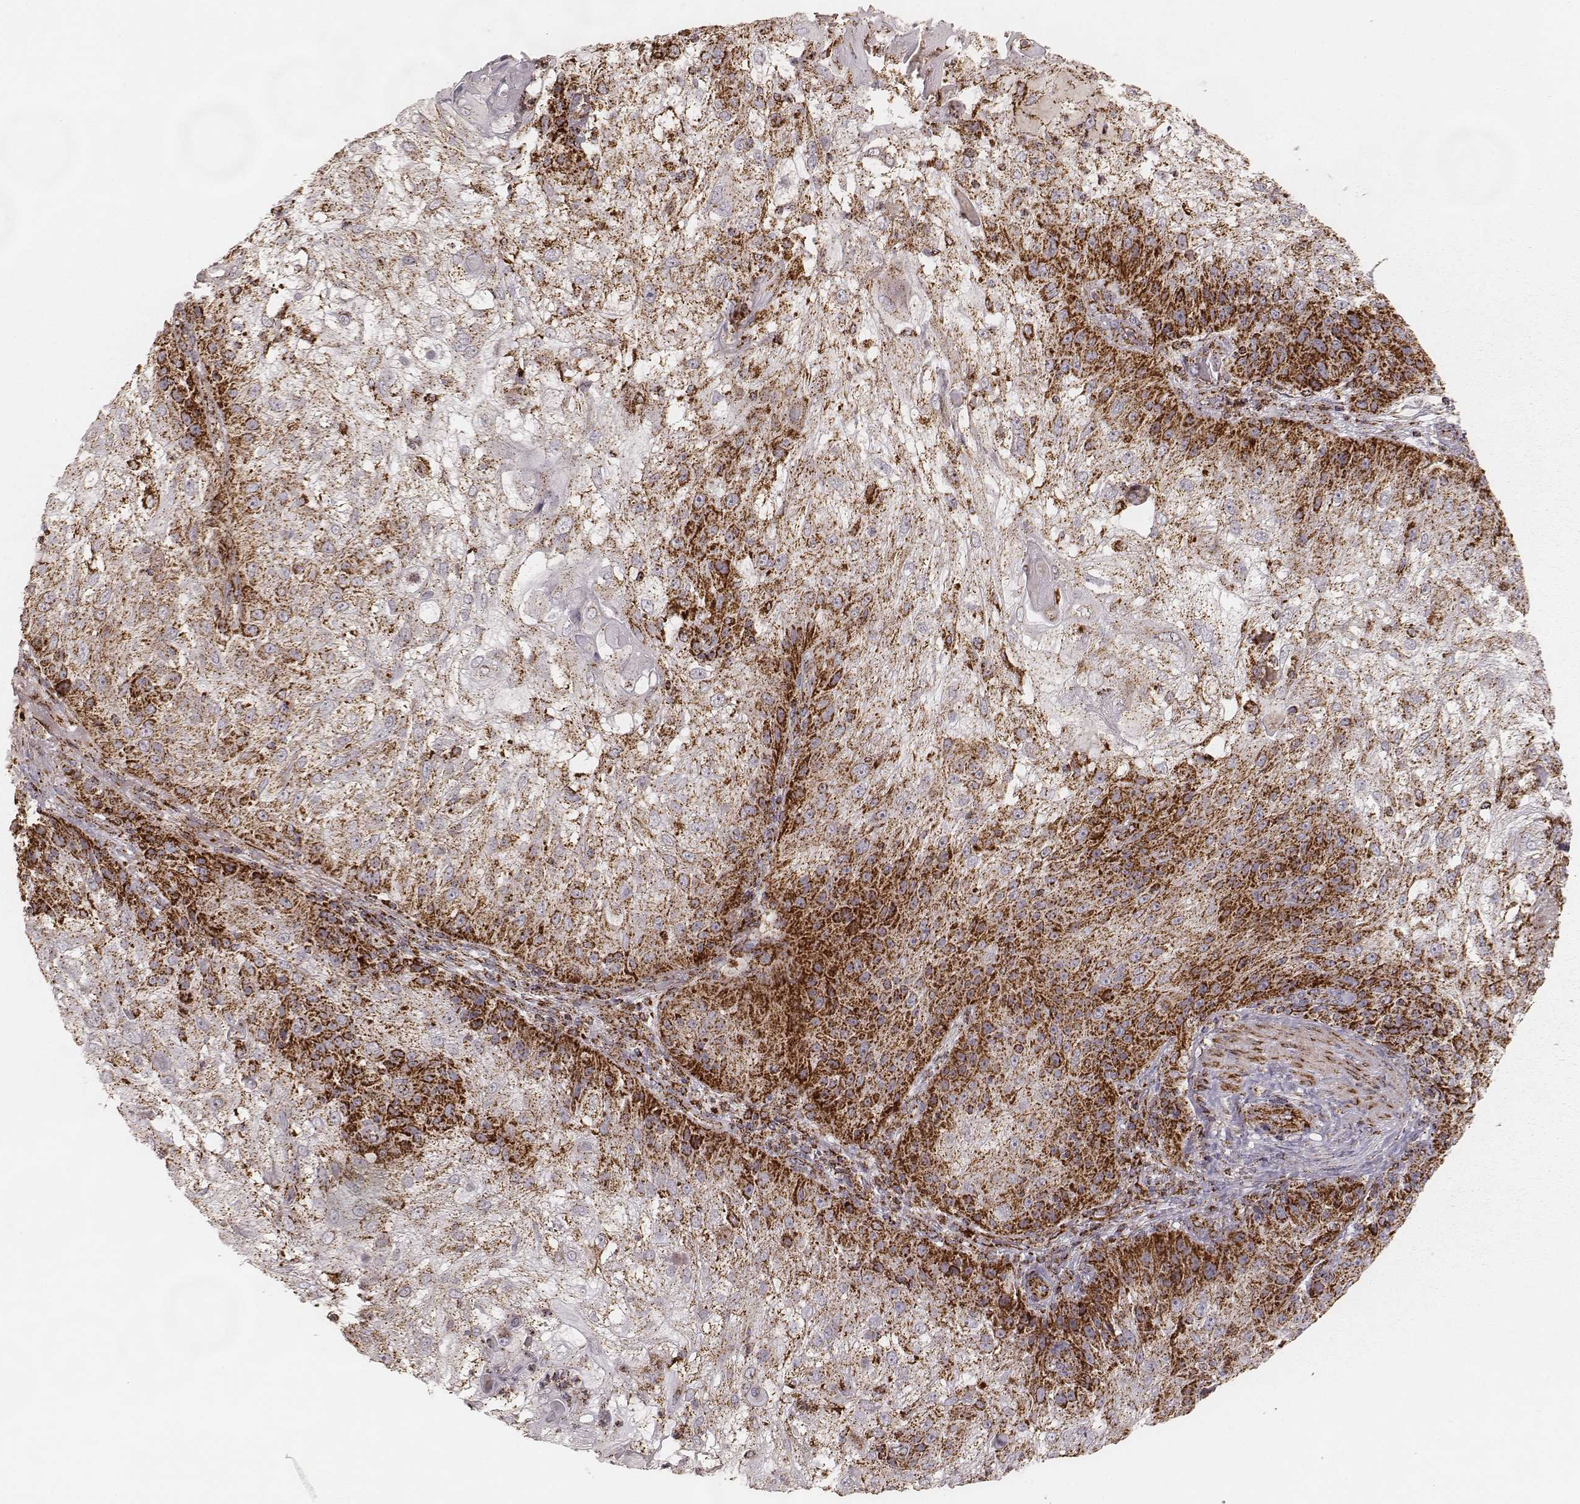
{"staining": {"intensity": "strong", "quantity": ">75%", "location": "cytoplasmic/membranous"}, "tissue": "skin cancer", "cell_type": "Tumor cells", "image_type": "cancer", "snomed": [{"axis": "morphology", "description": "Normal tissue, NOS"}, {"axis": "morphology", "description": "Squamous cell carcinoma, NOS"}, {"axis": "topography", "description": "Skin"}], "caption": "Brown immunohistochemical staining in skin squamous cell carcinoma exhibits strong cytoplasmic/membranous expression in approximately >75% of tumor cells.", "gene": "CS", "patient": {"sex": "female", "age": 83}}